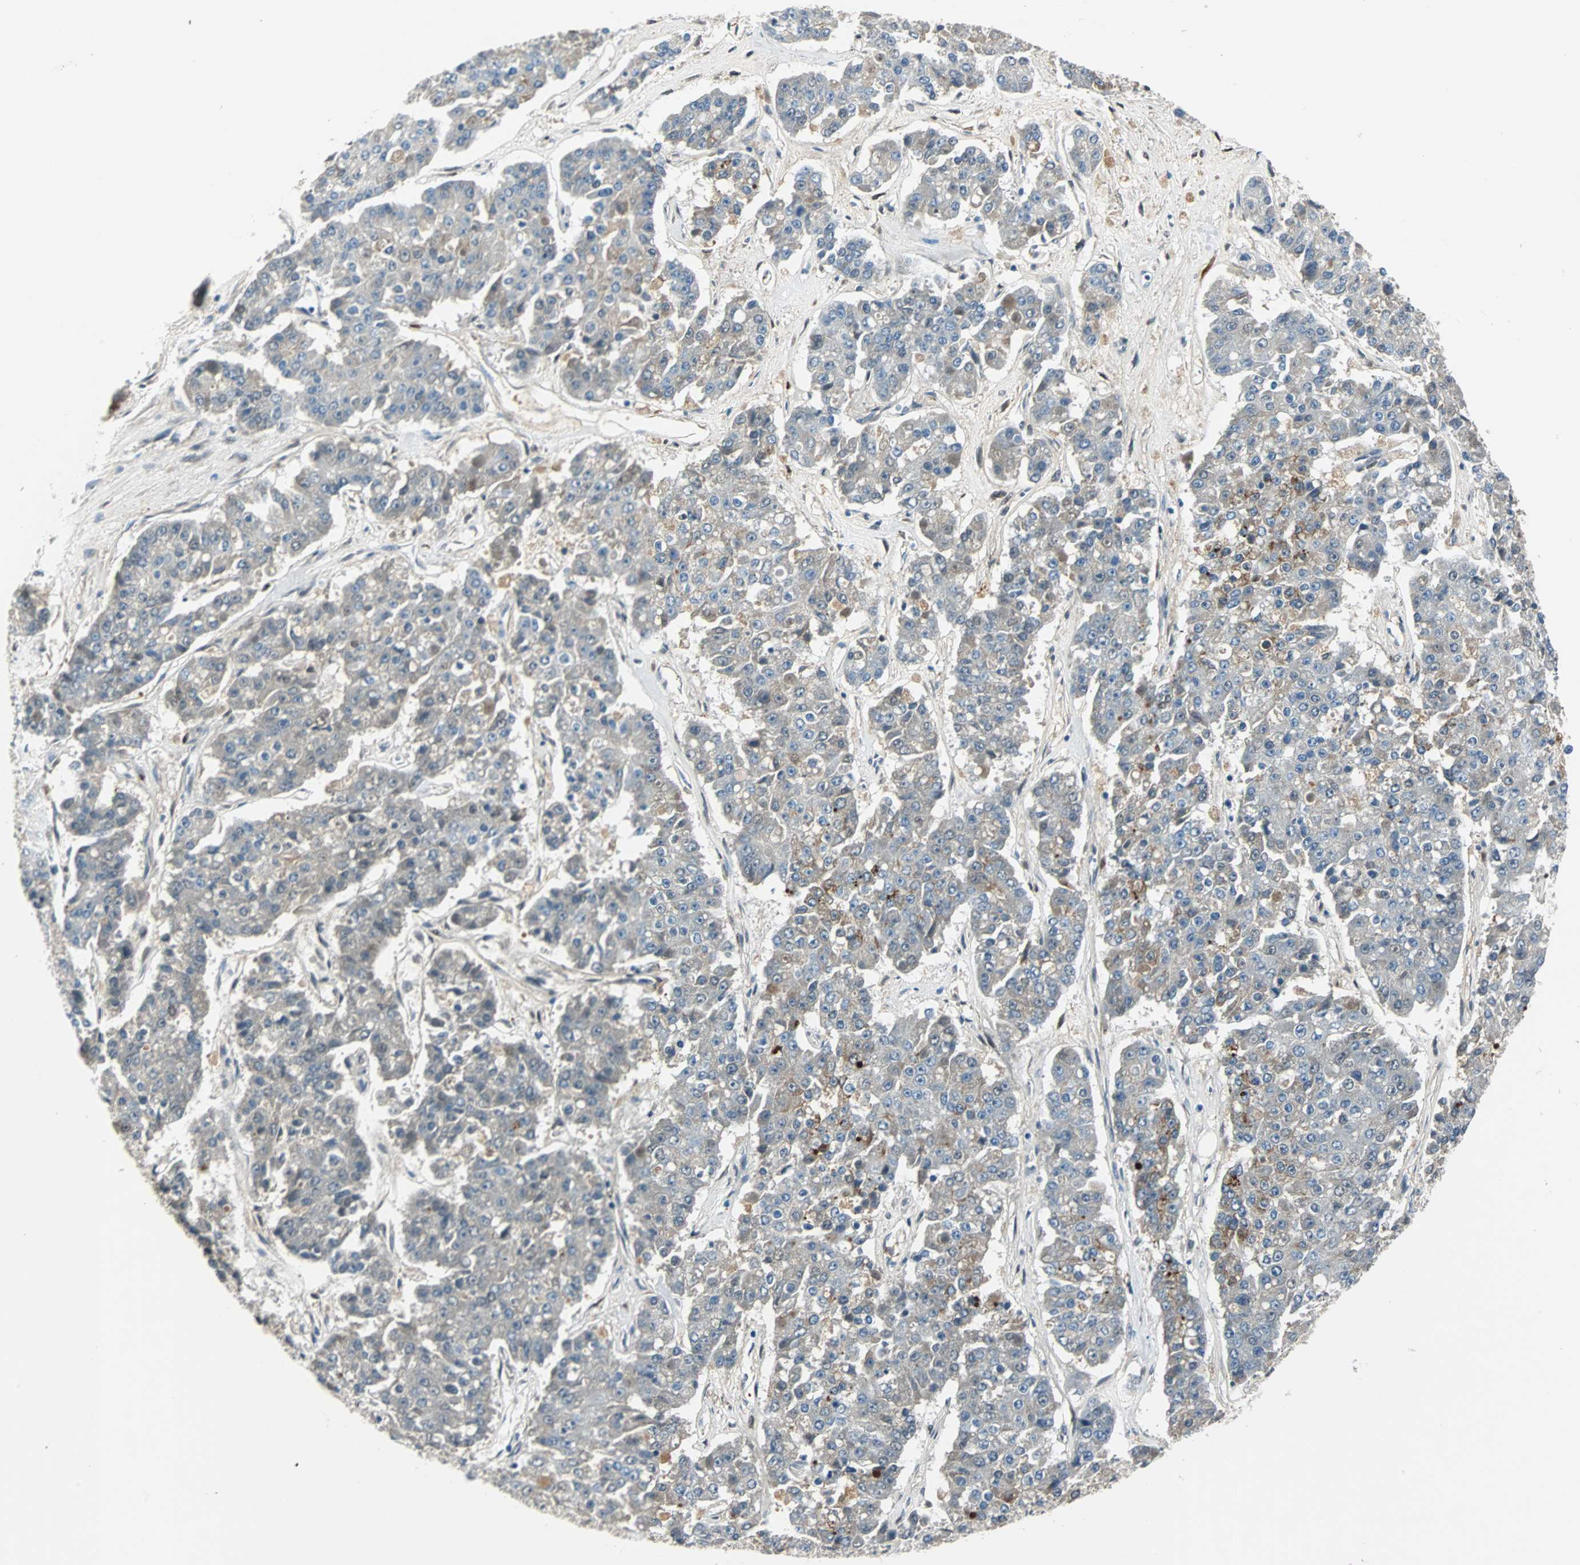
{"staining": {"intensity": "moderate", "quantity": "<25%", "location": "cytoplasmic/membranous"}, "tissue": "pancreatic cancer", "cell_type": "Tumor cells", "image_type": "cancer", "snomed": [{"axis": "morphology", "description": "Adenocarcinoma, NOS"}, {"axis": "topography", "description": "Pancreas"}], "caption": "Brown immunohistochemical staining in pancreatic cancer (adenocarcinoma) demonstrates moderate cytoplasmic/membranous positivity in approximately <25% of tumor cells. (DAB (3,3'-diaminobenzidine) = brown stain, brightfield microscopy at high magnification).", "gene": "FHL2", "patient": {"sex": "male", "age": 50}}